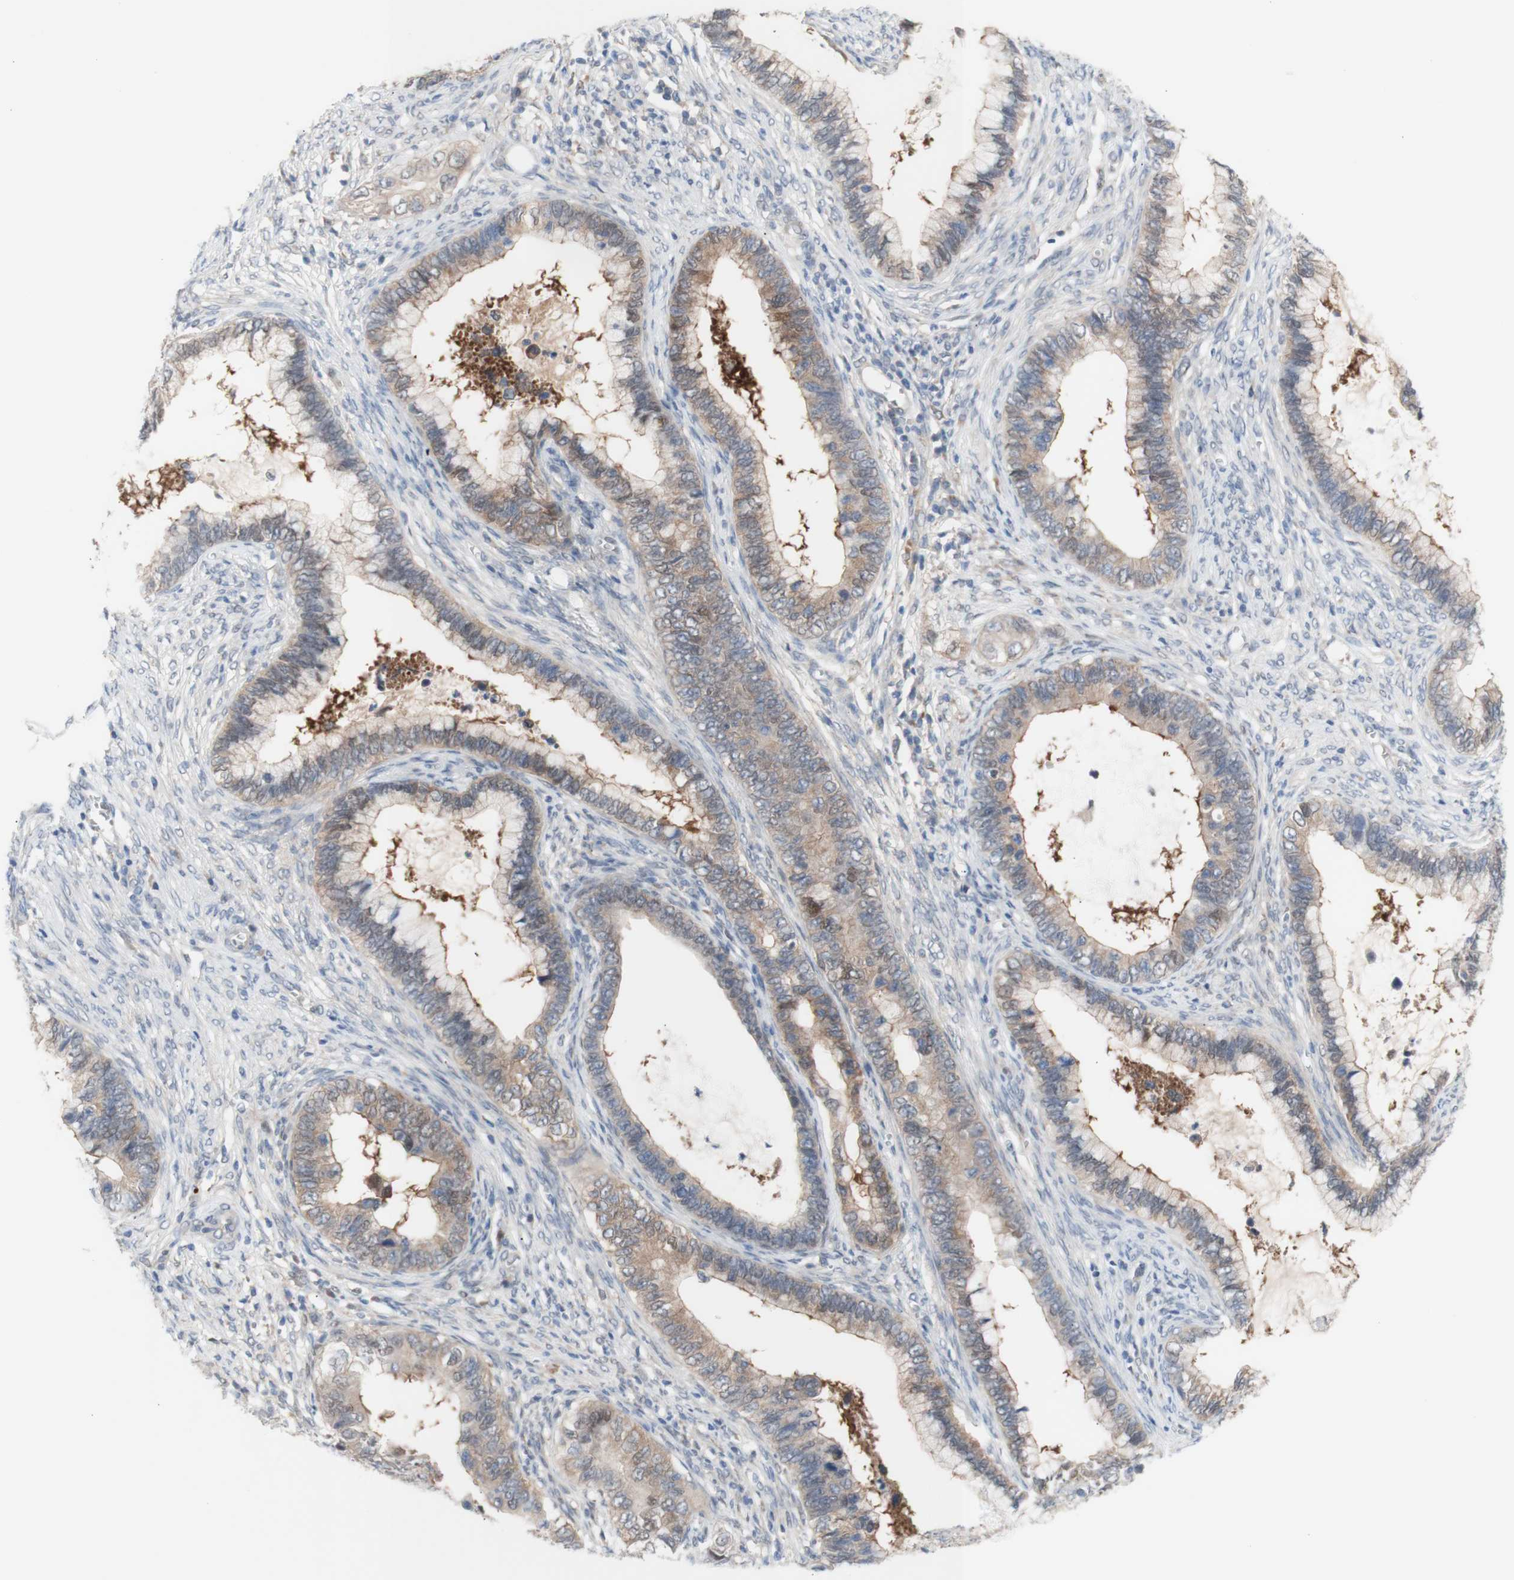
{"staining": {"intensity": "weak", "quantity": ">75%", "location": "cytoplasmic/membranous"}, "tissue": "cervical cancer", "cell_type": "Tumor cells", "image_type": "cancer", "snomed": [{"axis": "morphology", "description": "Adenocarcinoma, NOS"}, {"axis": "topography", "description": "Cervix"}], "caption": "Tumor cells display low levels of weak cytoplasmic/membranous expression in about >75% of cells in adenocarcinoma (cervical).", "gene": "PRMT5", "patient": {"sex": "female", "age": 44}}